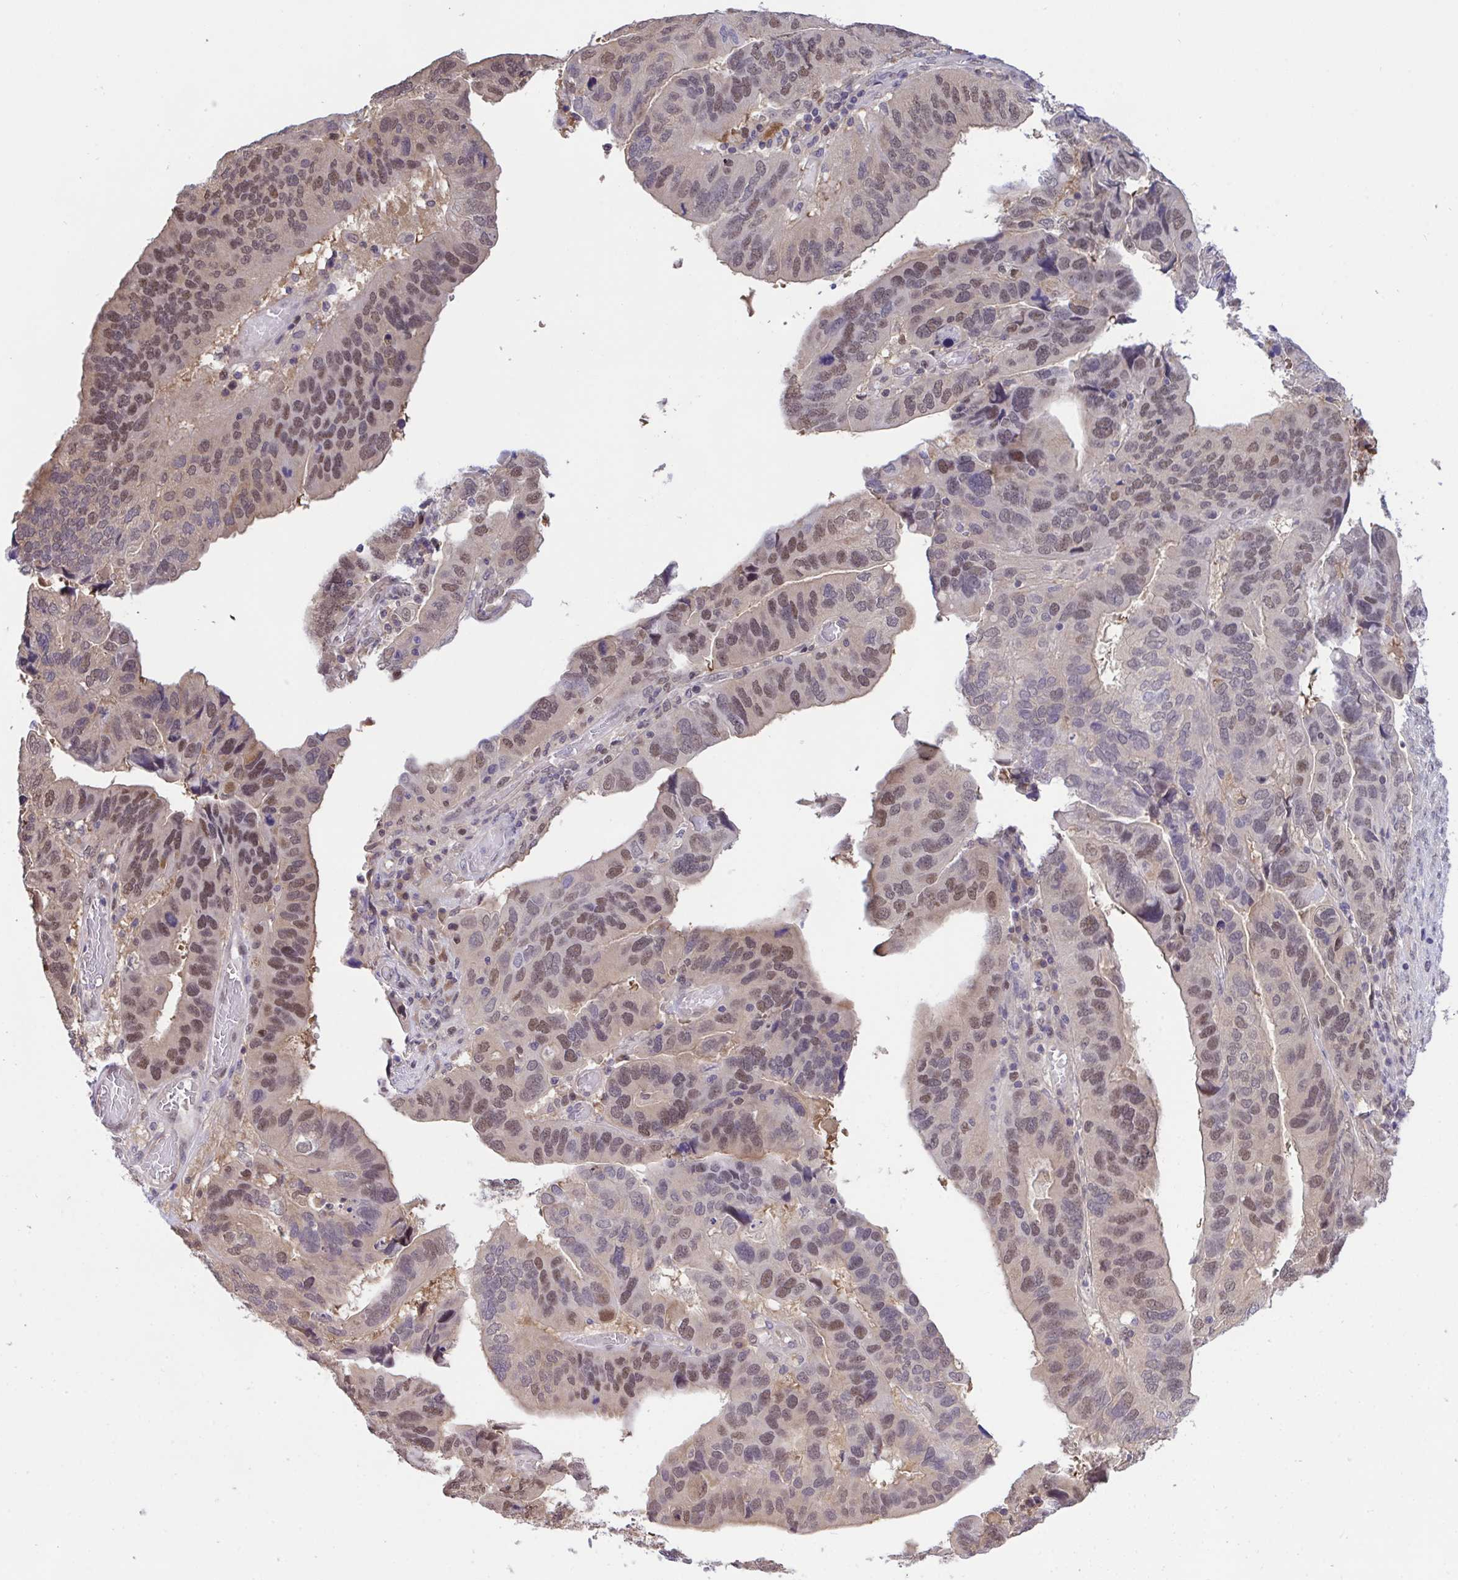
{"staining": {"intensity": "moderate", "quantity": "25%-75%", "location": "nuclear"}, "tissue": "ovarian cancer", "cell_type": "Tumor cells", "image_type": "cancer", "snomed": [{"axis": "morphology", "description": "Cystadenocarcinoma, serous, NOS"}, {"axis": "topography", "description": "Ovary"}], "caption": "Tumor cells reveal moderate nuclear staining in about 25%-75% of cells in ovarian serous cystadenocarcinoma. Immunohistochemistry (ihc) stains the protein of interest in brown and the nuclei are stained blue.", "gene": "ZNF444", "patient": {"sex": "female", "age": 79}}